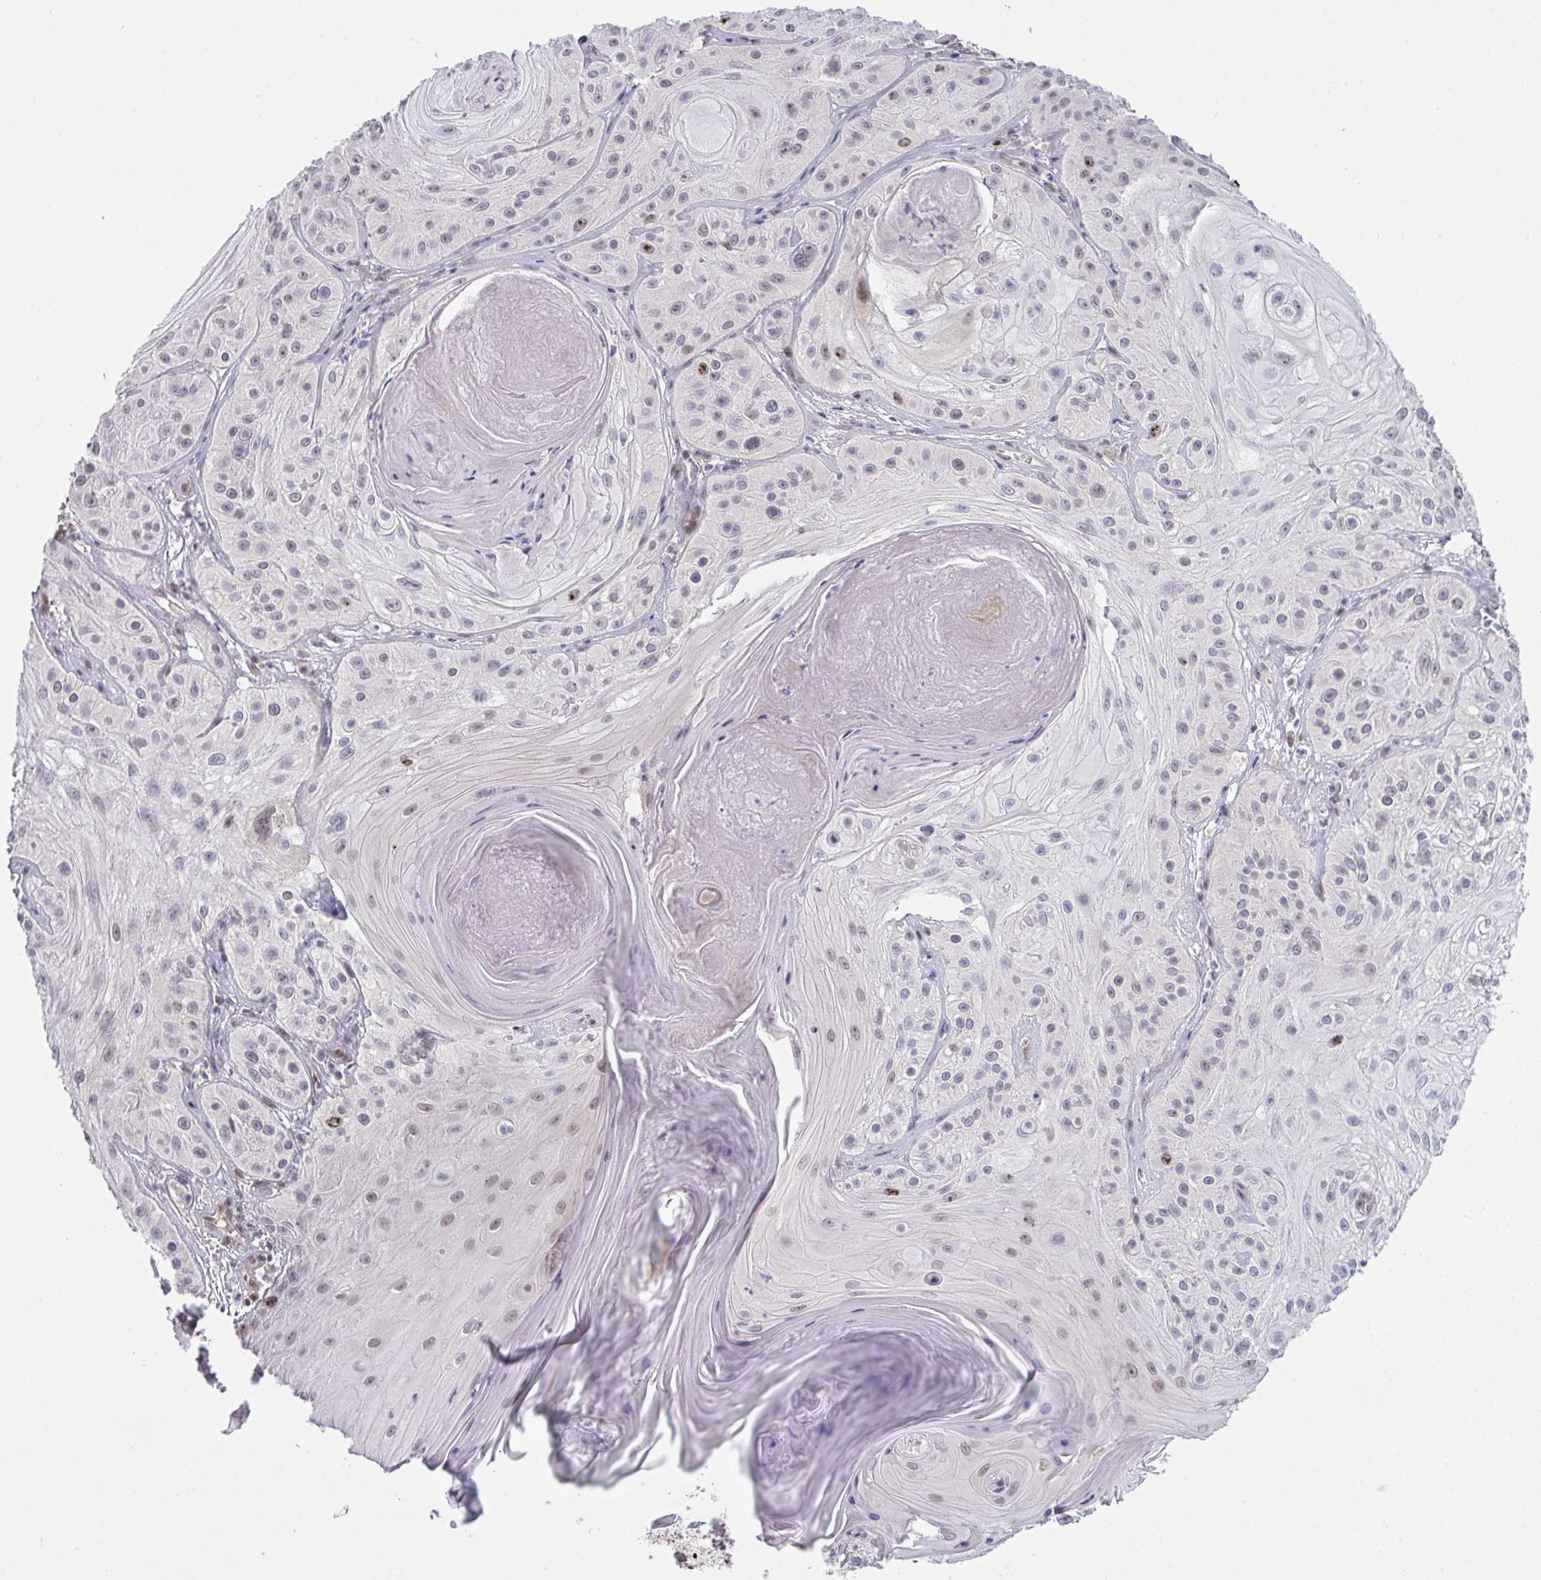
{"staining": {"intensity": "moderate", "quantity": "<25%", "location": "nuclear"}, "tissue": "skin cancer", "cell_type": "Tumor cells", "image_type": "cancer", "snomed": [{"axis": "morphology", "description": "Squamous cell carcinoma, NOS"}, {"axis": "topography", "description": "Skin"}], "caption": "Human skin squamous cell carcinoma stained with a brown dye shows moderate nuclear positive expression in approximately <25% of tumor cells.", "gene": "SETD7", "patient": {"sex": "male", "age": 85}}